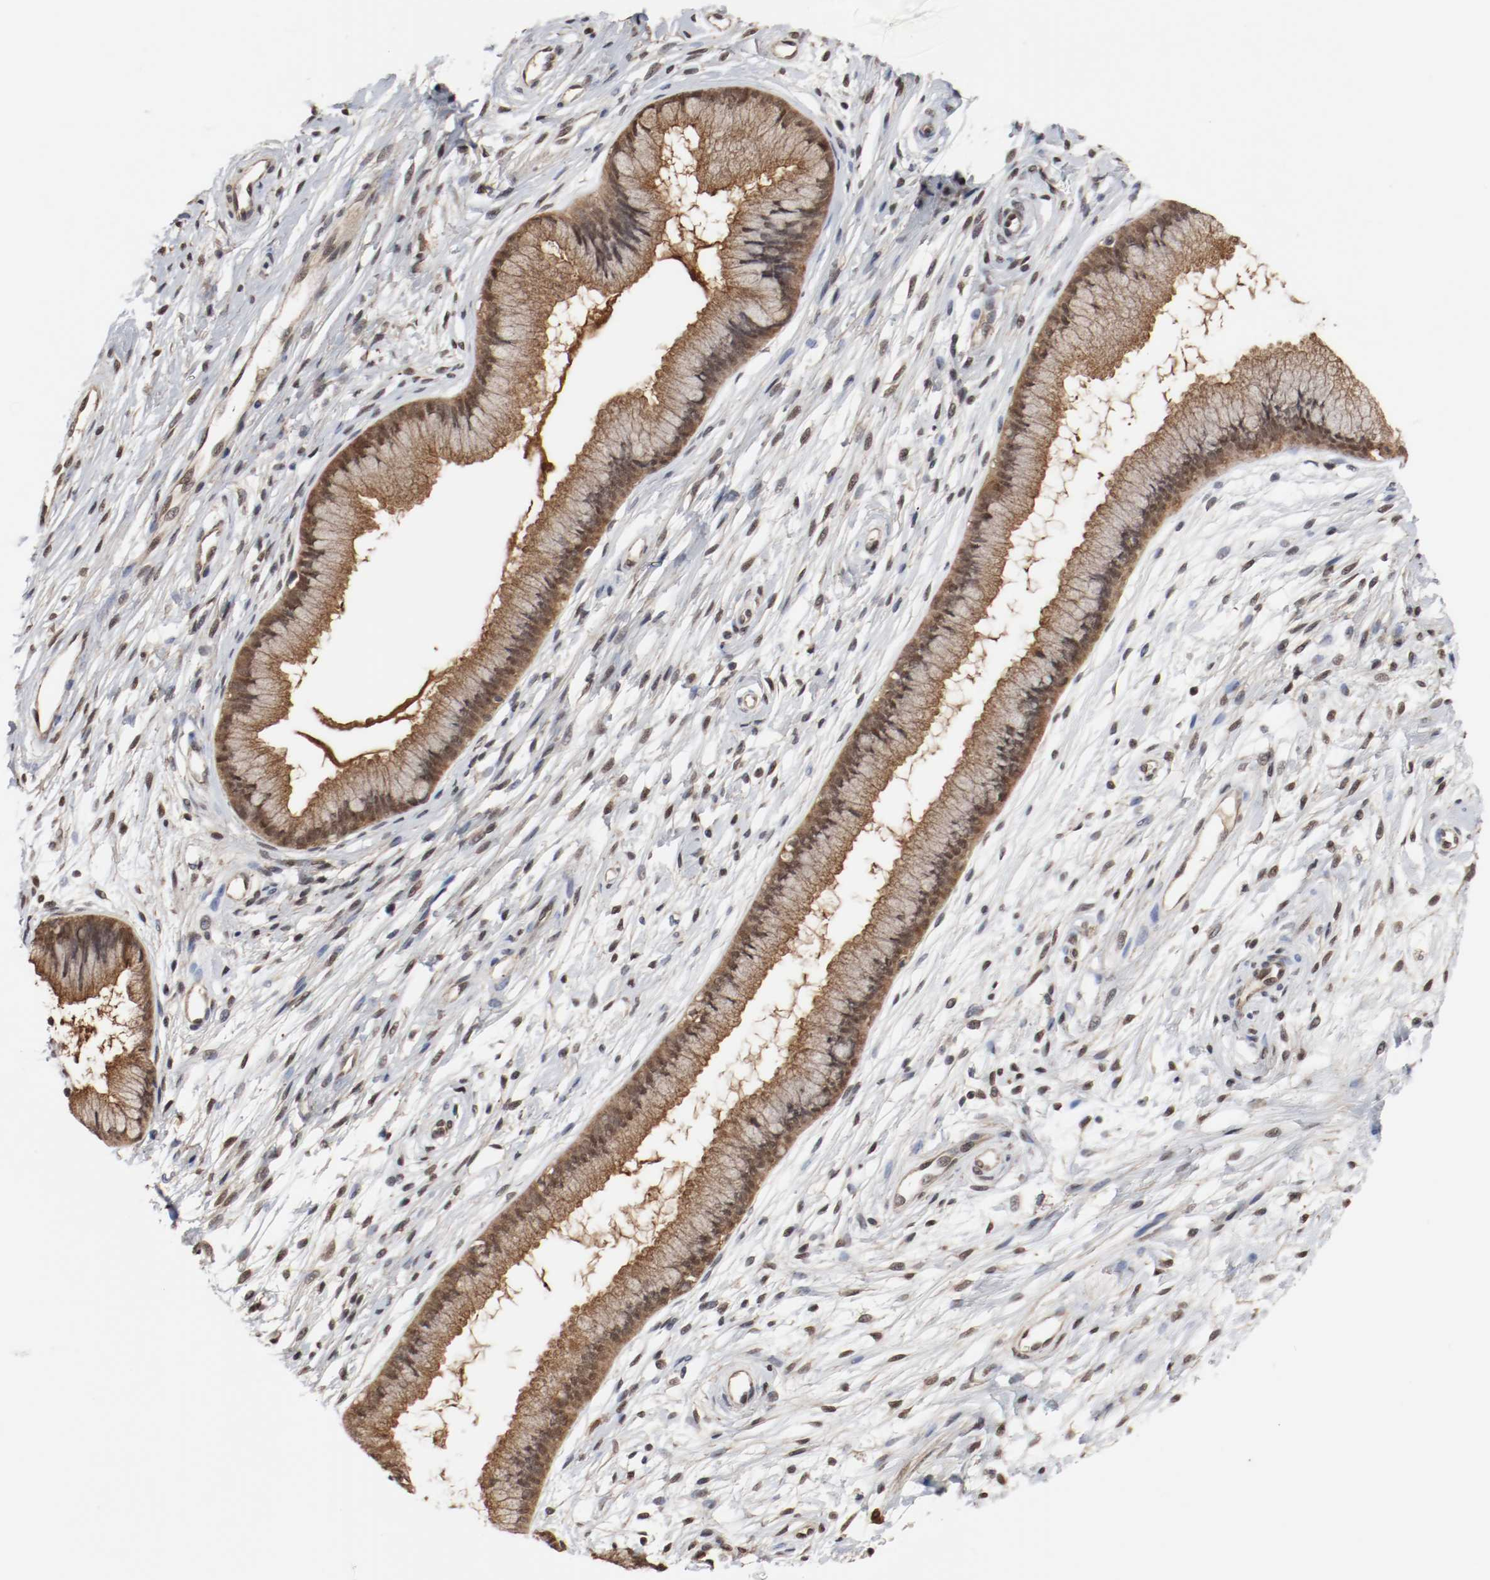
{"staining": {"intensity": "moderate", "quantity": ">75%", "location": "cytoplasmic/membranous,nuclear"}, "tissue": "cervix", "cell_type": "Glandular cells", "image_type": "normal", "snomed": [{"axis": "morphology", "description": "Normal tissue, NOS"}, {"axis": "topography", "description": "Cervix"}], "caption": "A medium amount of moderate cytoplasmic/membranous,nuclear expression is appreciated in approximately >75% of glandular cells in unremarkable cervix. (brown staining indicates protein expression, while blue staining denotes nuclei).", "gene": "AFG3L2", "patient": {"sex": "female", "age": 39}}